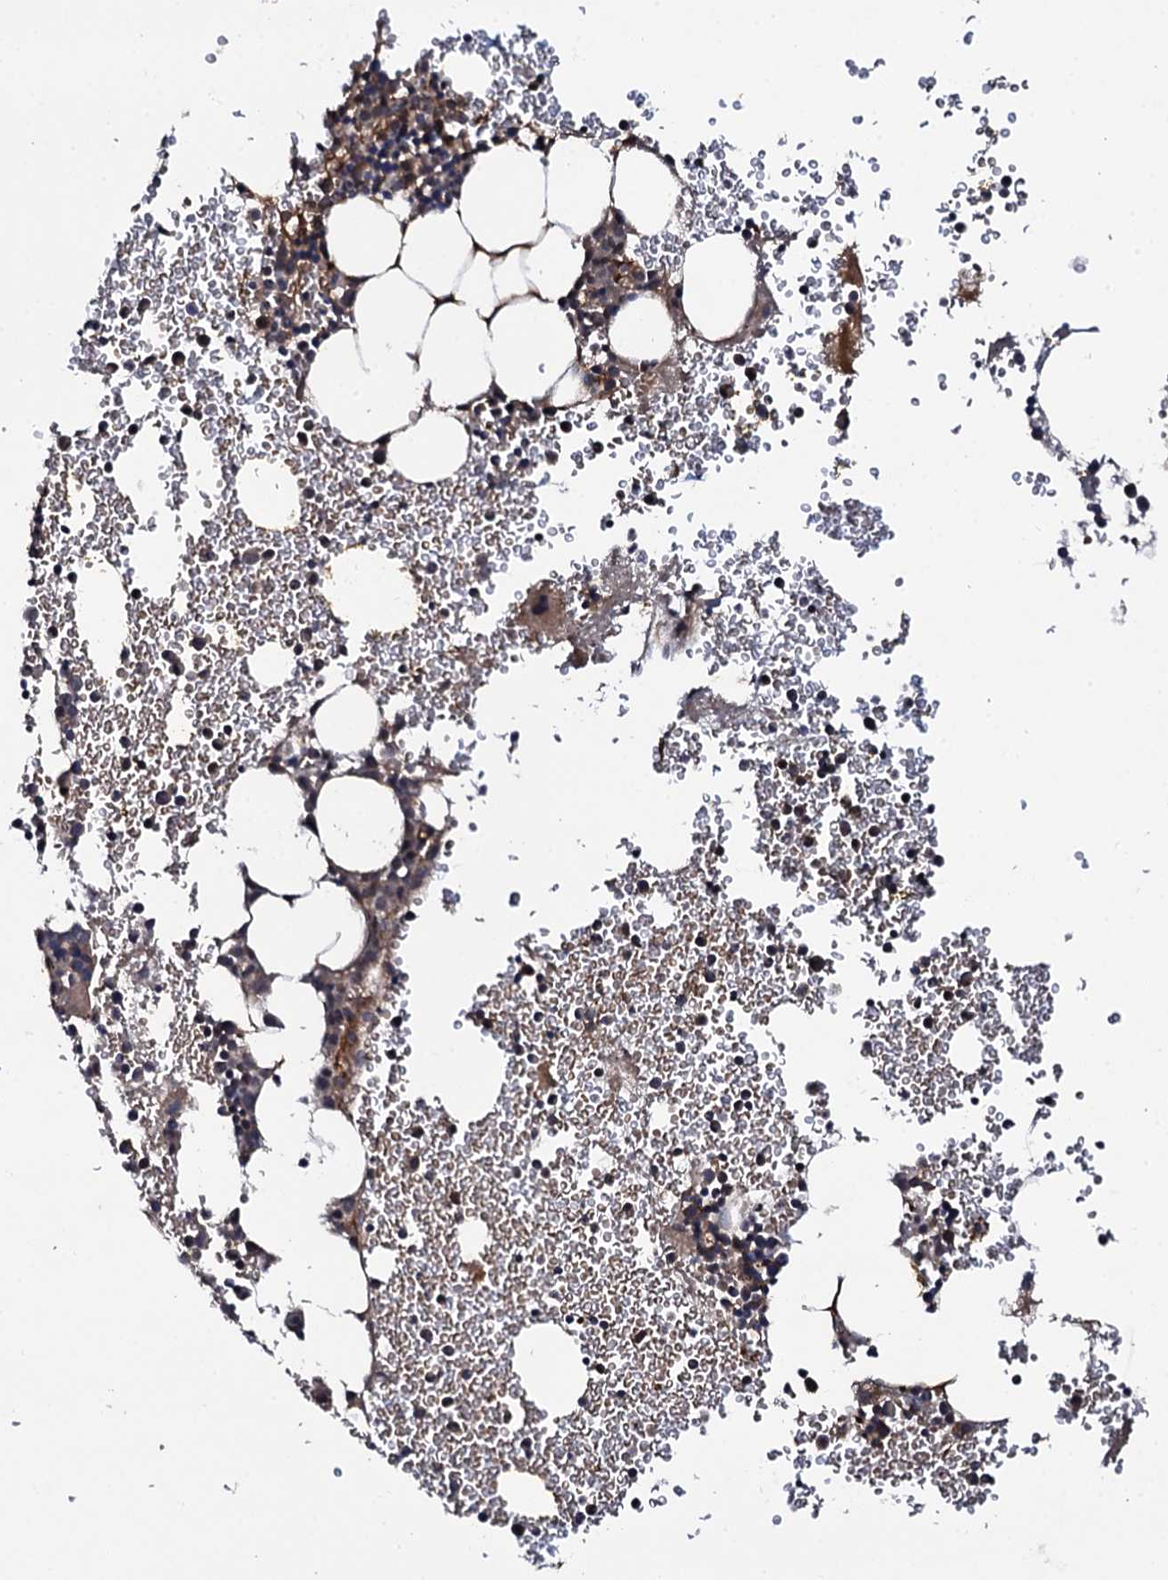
{"staining": {"intensity": "weak", "quantity": "<25%", "location": "cytoplasmic/membranous"}, "tissue": "bone marrow", "cell_type": "Hematopoietic cells", "image_type": "normal", "snomed": [{"axis": "morphology", "description": "Normal tissue, NOS"}, {"axis": "topography", "description": "Bone marrow"}], "caption": "Immunohistochemistry photomicrograph of benign bone marrow stained for a protein (brown), which exhibits no staining in hematopoietic cells. (DAB IHC, high magnification).", "gene": "FAM111A", "patient": {"sex": "female", "age": 76}}